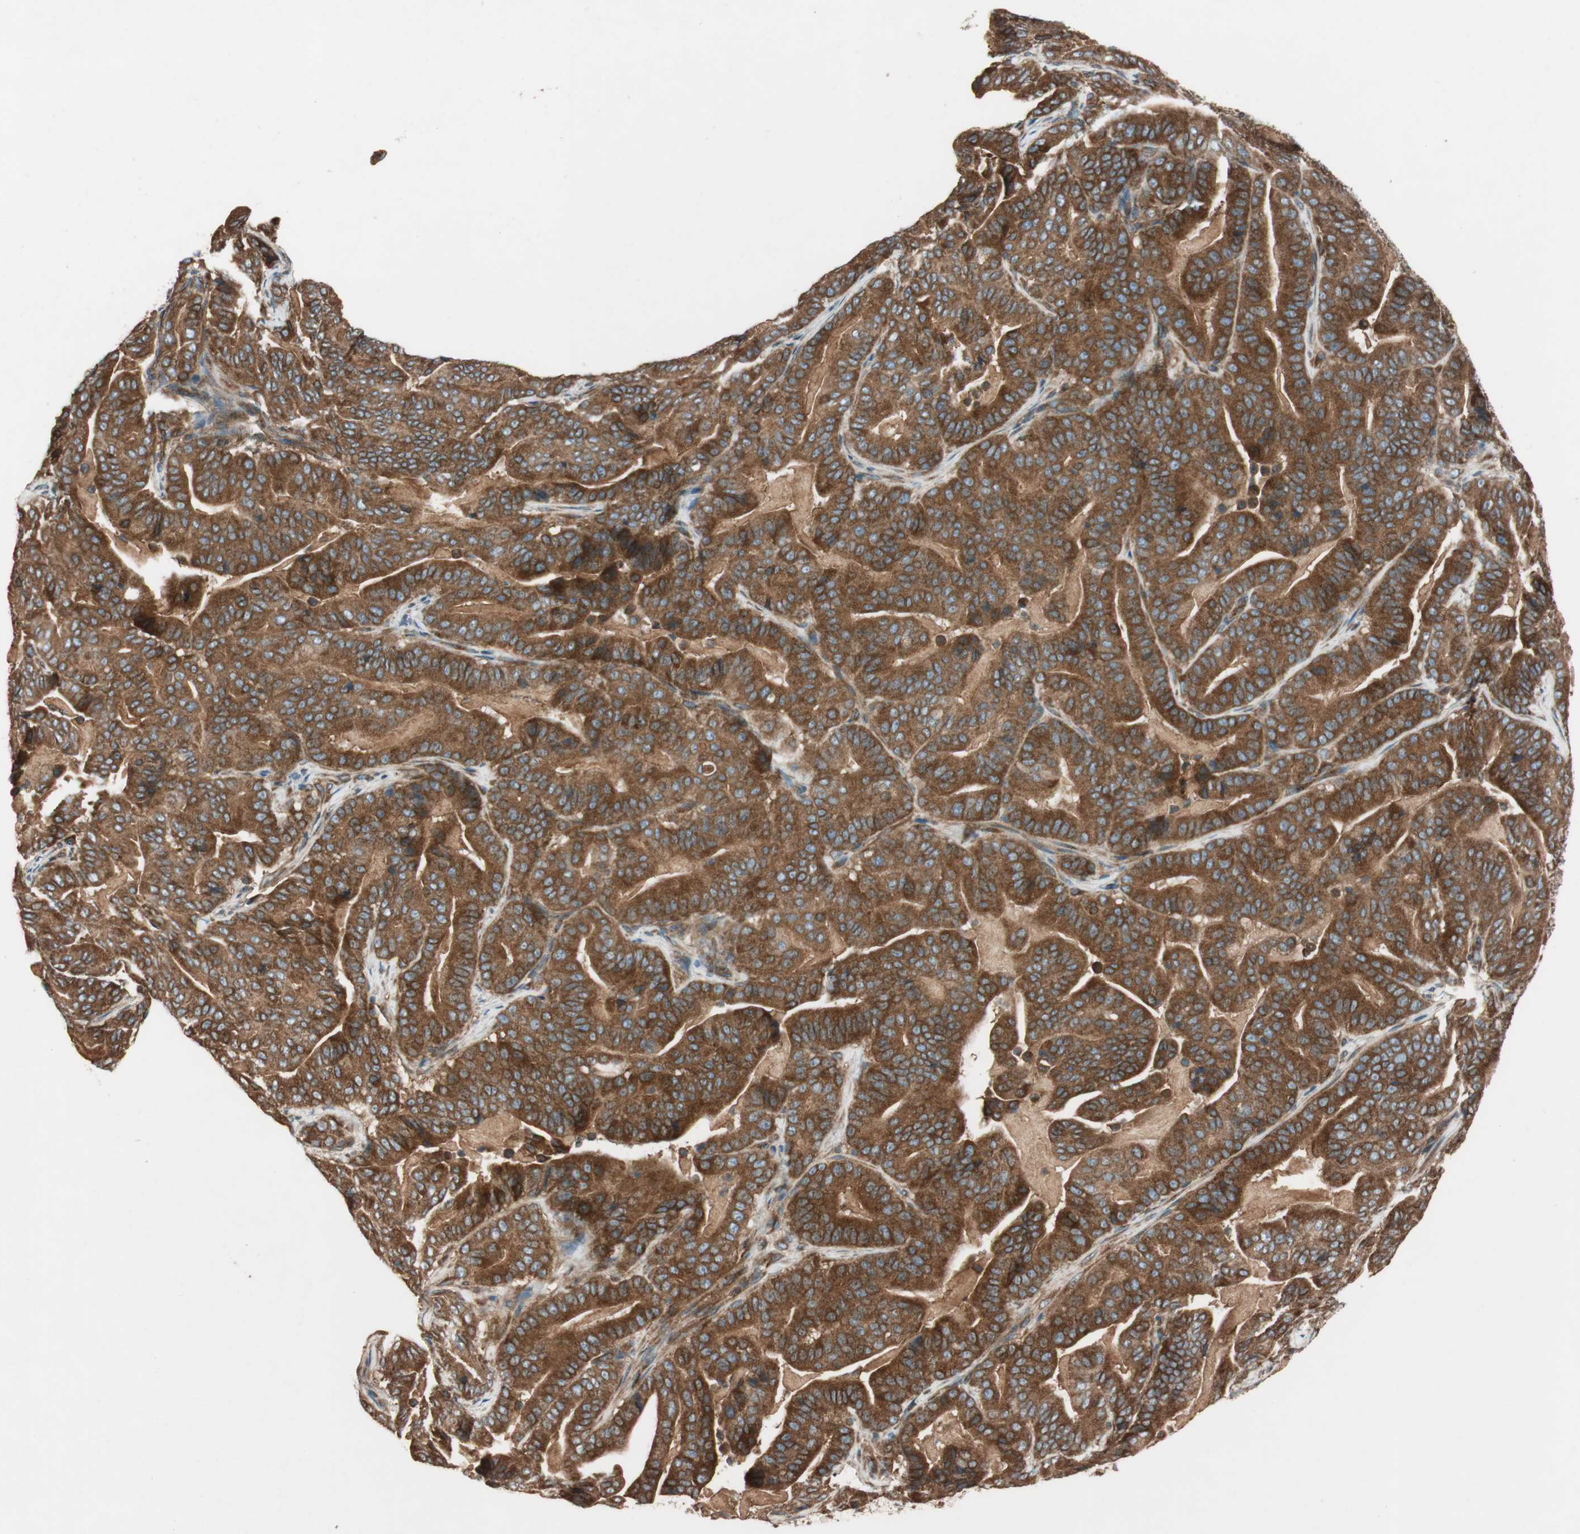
{"staining": {"intensity": "strong", "quantity": ">75%", "location": "cytoplasmic/membranous"}, "tissue": "pancreatic cancer", "cell_type": "Tumor cells", "image_type": "cancer", "snomed": [{"axis": "morphology", "description": "Adenocarcinoma, NOS"}, {"axis": "topography", "description": "Pancreas"}], "caption": "Protein analysis of adenocarcinoma (pancreatic) tissue shows strong cytoplasmic/membranous staining in about >75% of tumor cells.", "gene": "RAB5A", "patient": {"sex": "male", "age": 63}}